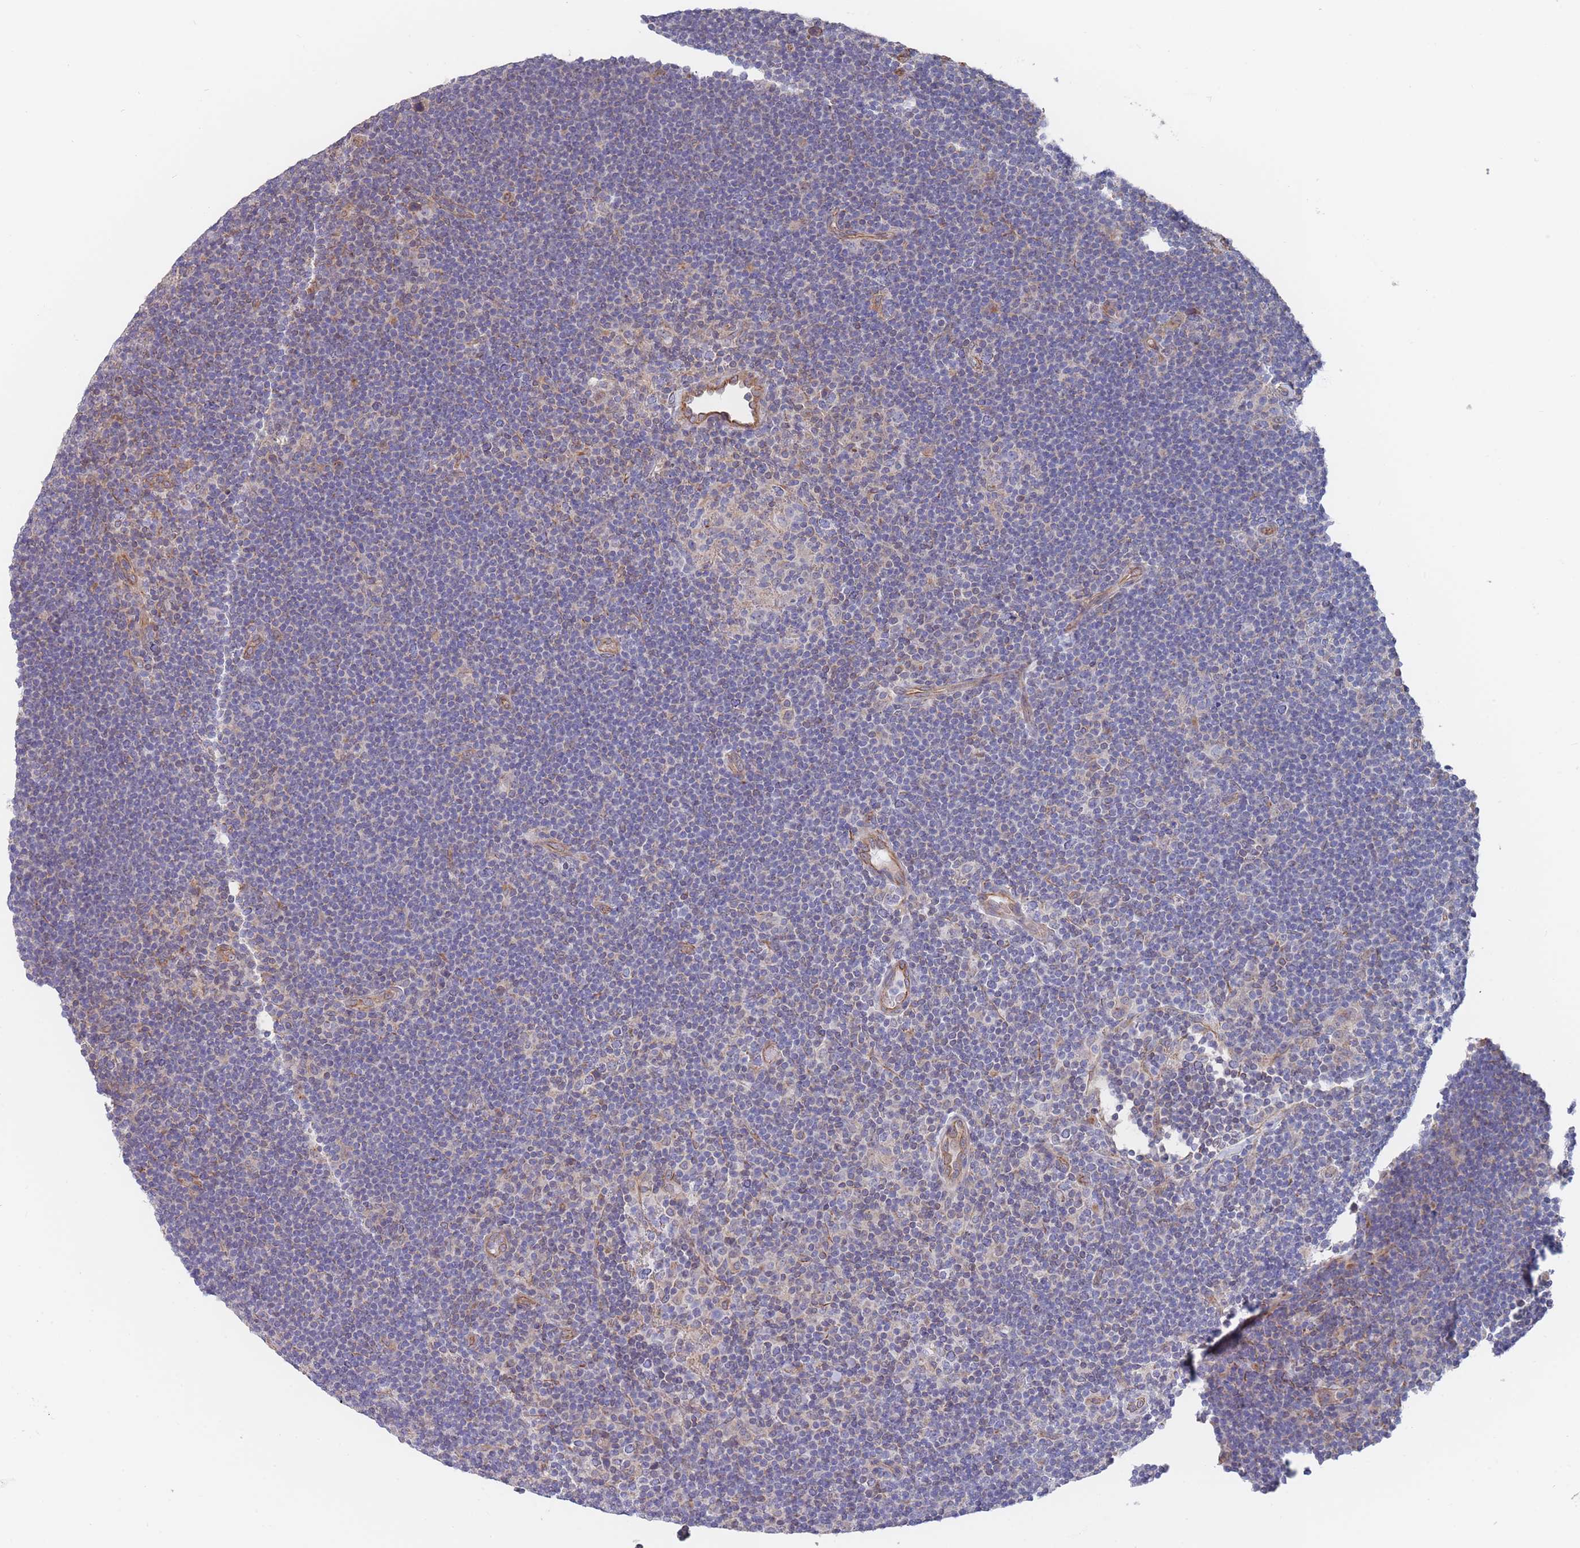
{"staining": {"intensity": "negative", "quantity": "none", "location": "none"}, "tissue": "lymphoma", "cell_type": "Tumor cells", "image_type": "cancer", "snomed": [{"axis": "morphology", "description": "Hodgkin's disease, NOS"}, {"axis": "topography", "description": "Lymph node"}], "caption": "Photomicrograph shows no protein positivity in tumor cells of Hodgkin's disease tissue.", "gene": "SLC1A6", "patient": {"sex": "female", "age": 57}}